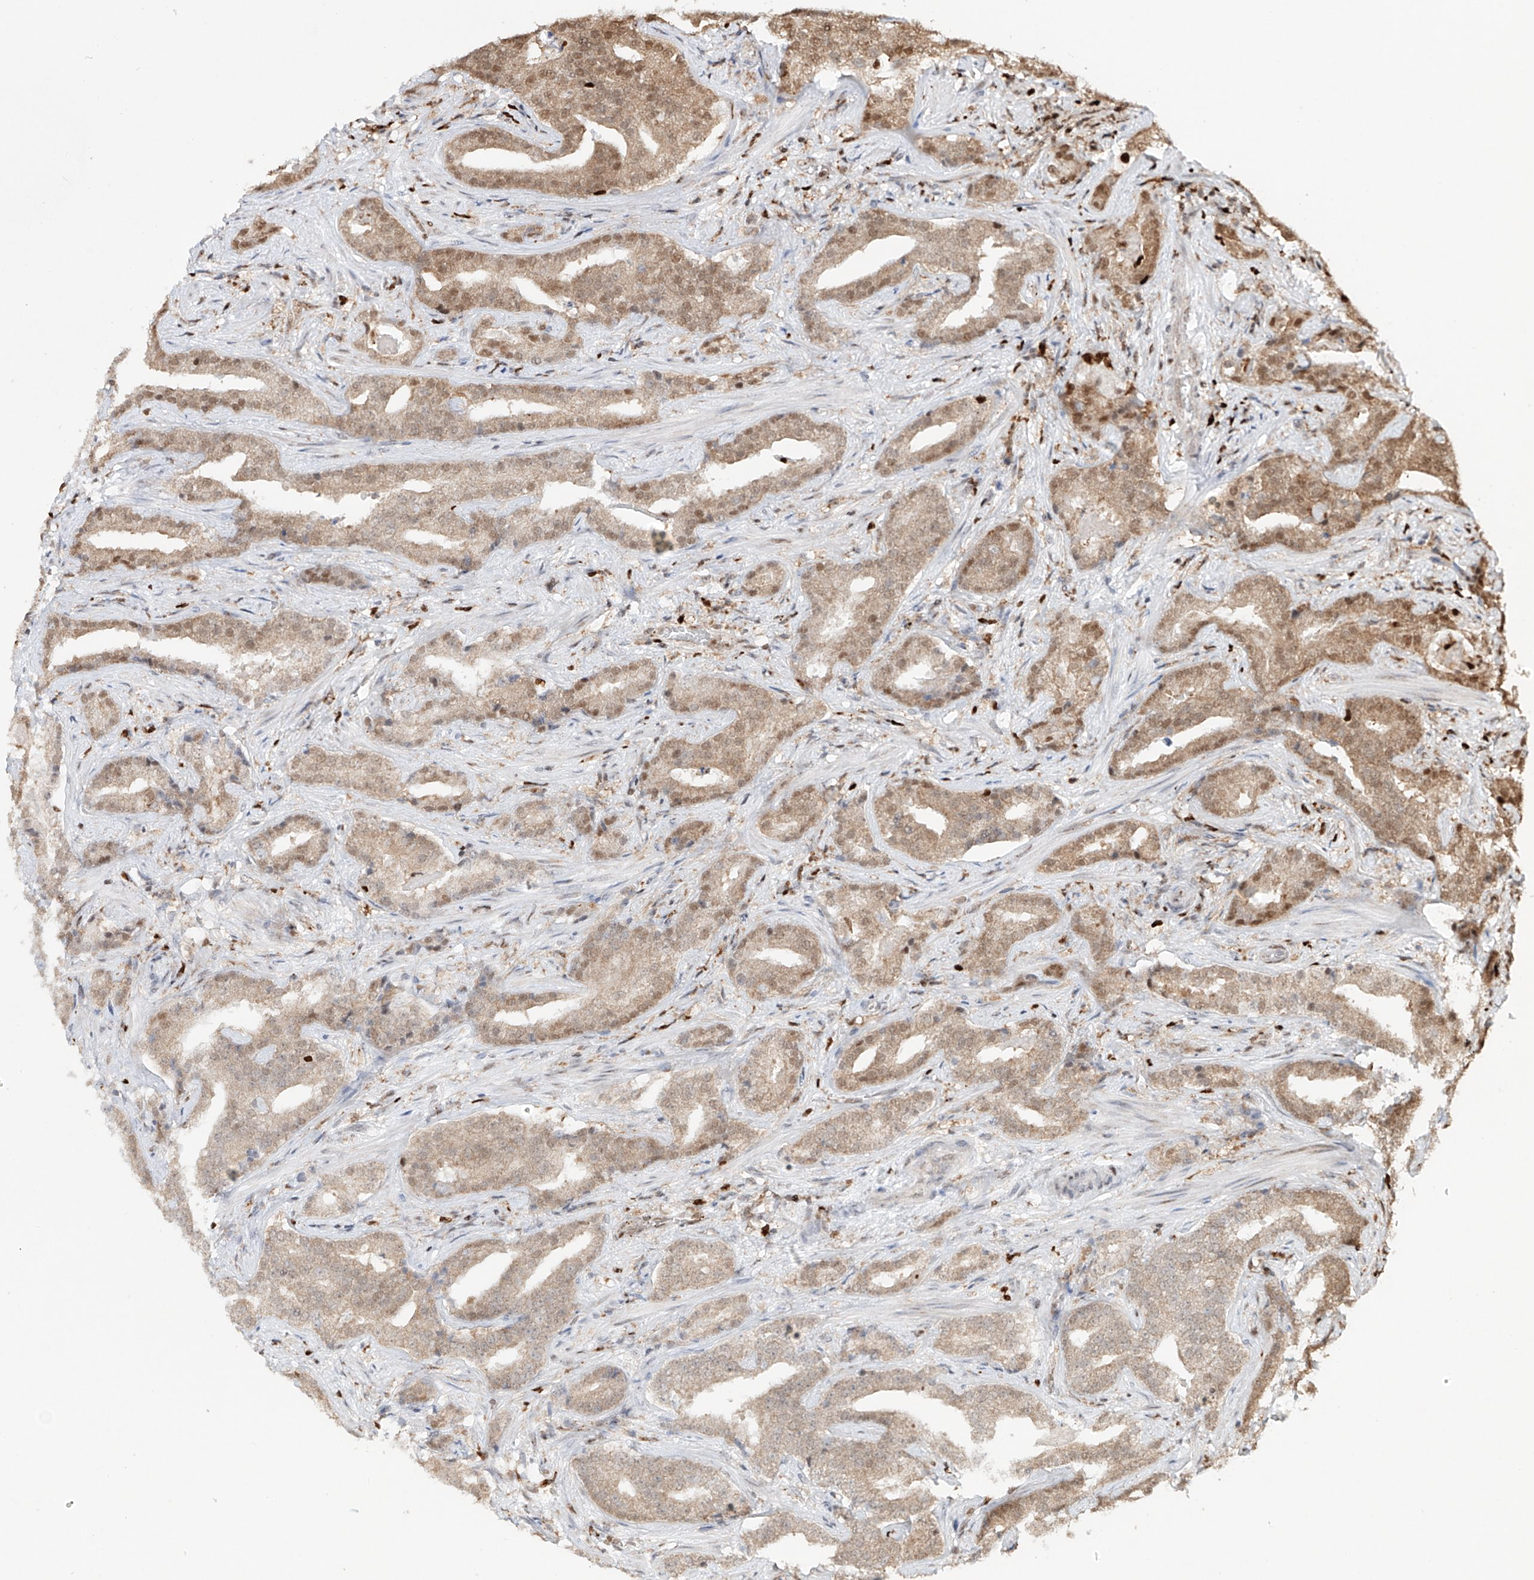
{"staining": {"intensity": "moderate", "quantity": "25%-75%", "location": "cytoplasmic/membranous,nuclear"}, "tissue": "prostate cancer", "cell_type": "Tumor cells", "image_type": "cancer", "snomed": [{"axis": "morphology", "description": "Adenocarcinoma, Low grade"}, {"axis": "topography", "description": "Prostate"}], "caption": "This photomicrograph displays prostate cancer stained with immunohistochemistry (IHC) to label a protein in brown. The cytoplasmic/membranous and nuclear of tumor cells show moderate positivity for the protein. Nuclei are counter-stained blue.", "gene": "DZIP1L", "patient": {"sex": "male", "age": 67}}